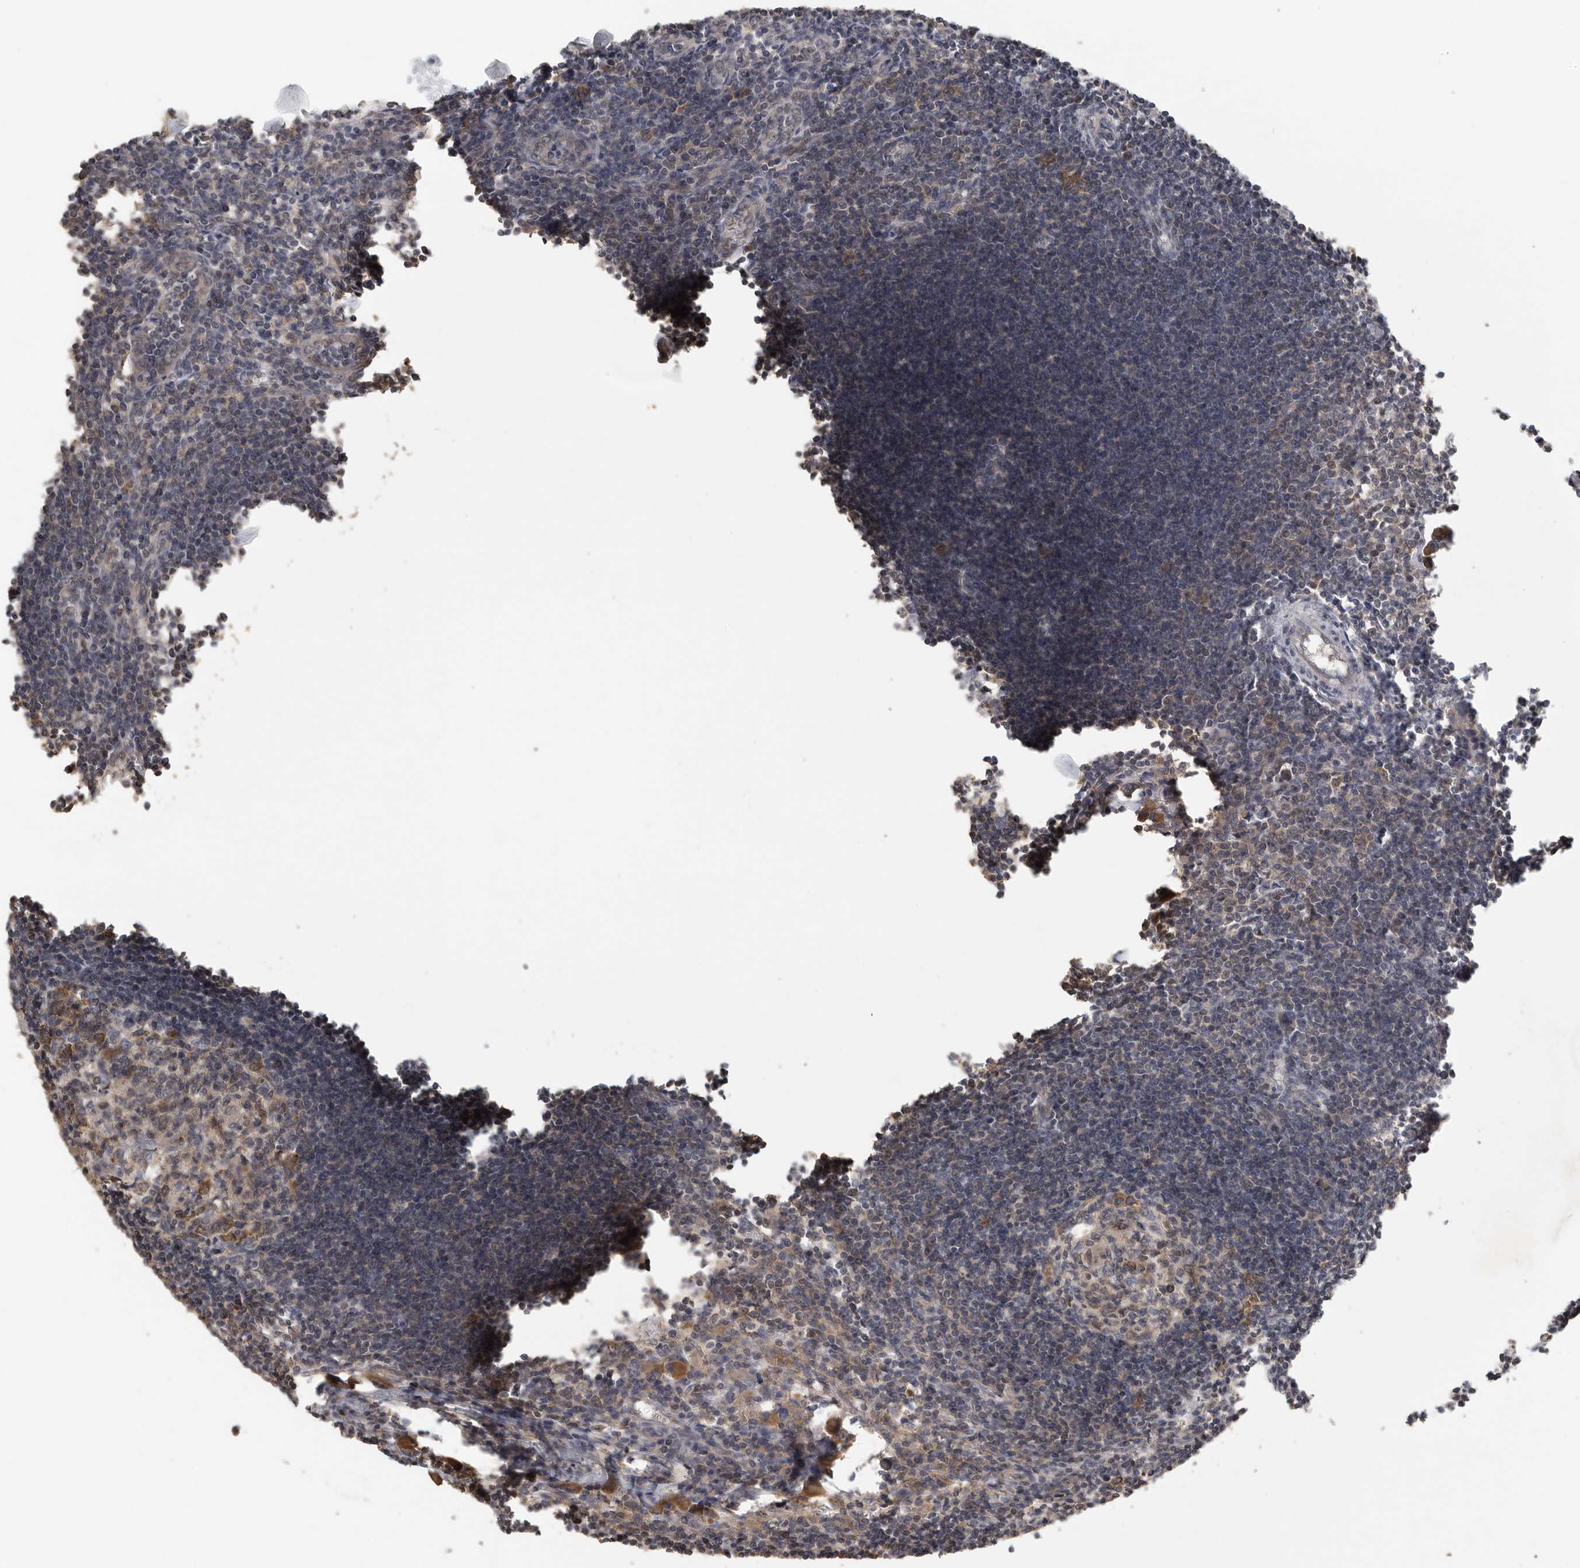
{"staining": {"intensity": "strong", "quantity": "25%-75%", "location": "cytoplasmic/membranous"}, "tissue": "lymph node", "cell_type": "Germinal center cells", "image_type": "normal", "snomed": [{"axis": "morphology", "description": "Normal tissue, NOS"}, {"axis": "morphology", "description": "Malignant melanoma, Metastatic site"}, {"axis": "topography", "description": "Lymph node"}], "caption": "This image demonstrates immunohistochemistry (IHC) staining of benign human lymph node, with high strong cytoplasmic/membranous expression in about 25%-75% of germinal center cells.", "gene": "CCT8", "patient": {"sex": "male", "age": 41}}